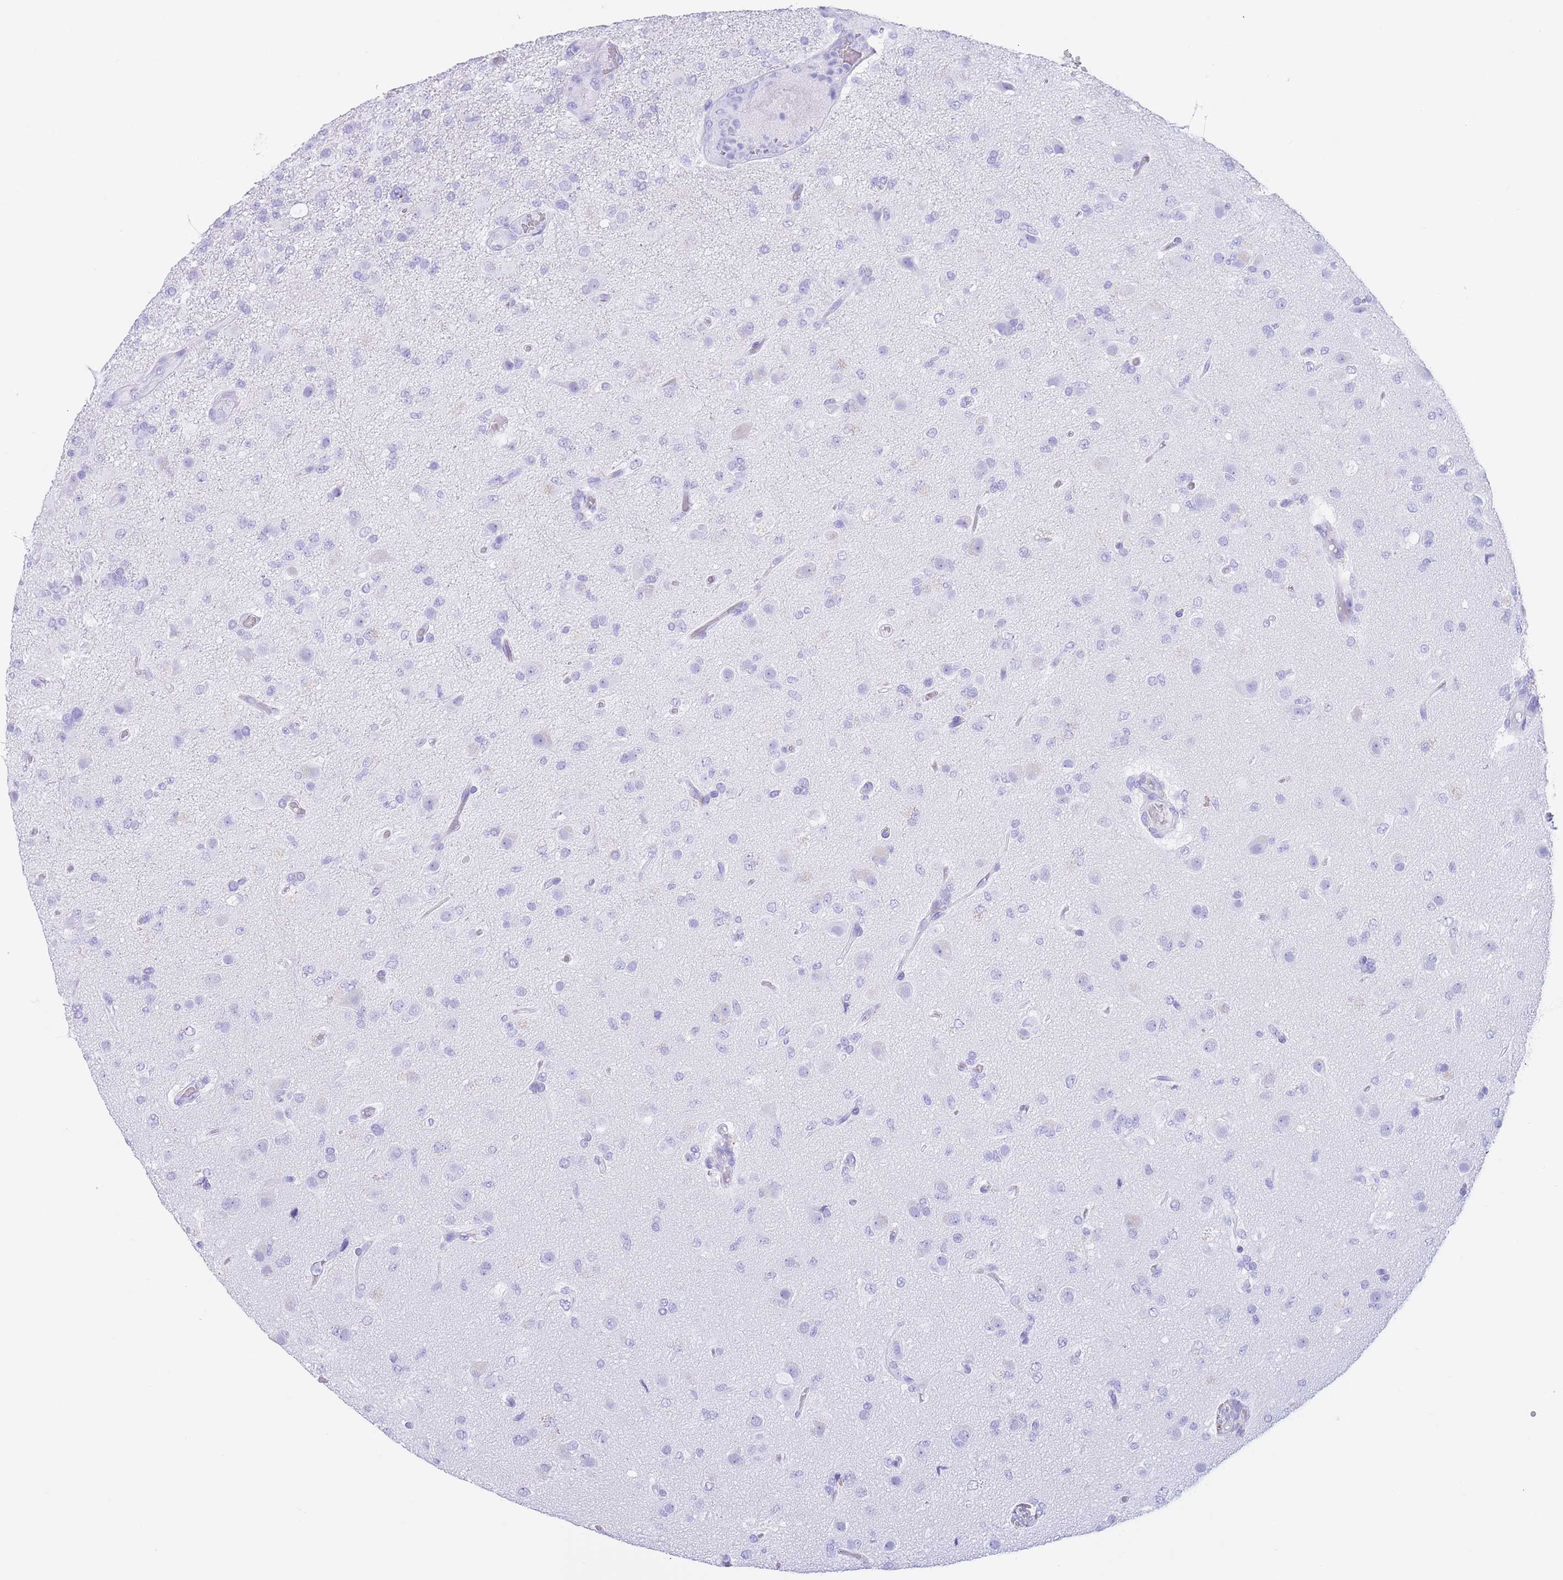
{"staining": {"intensity": "negative", "quantity": "none", "location": "none"}, "tissue": "glioma", "cell_type": "Tumor cells", "image_type": "cancer", "snomed": [{"axis": "morphology", "description": "Glioma, malignant, High grade"}, {"axis": "topography", "description": "Brain"}], "caption": "An immunohistochemistry photomicrograph of glioma is shown. There is no staining in tumor cells of glioma.", "gene": "SLCO1B3", "patient": {"sex": "female", "age": 74}}